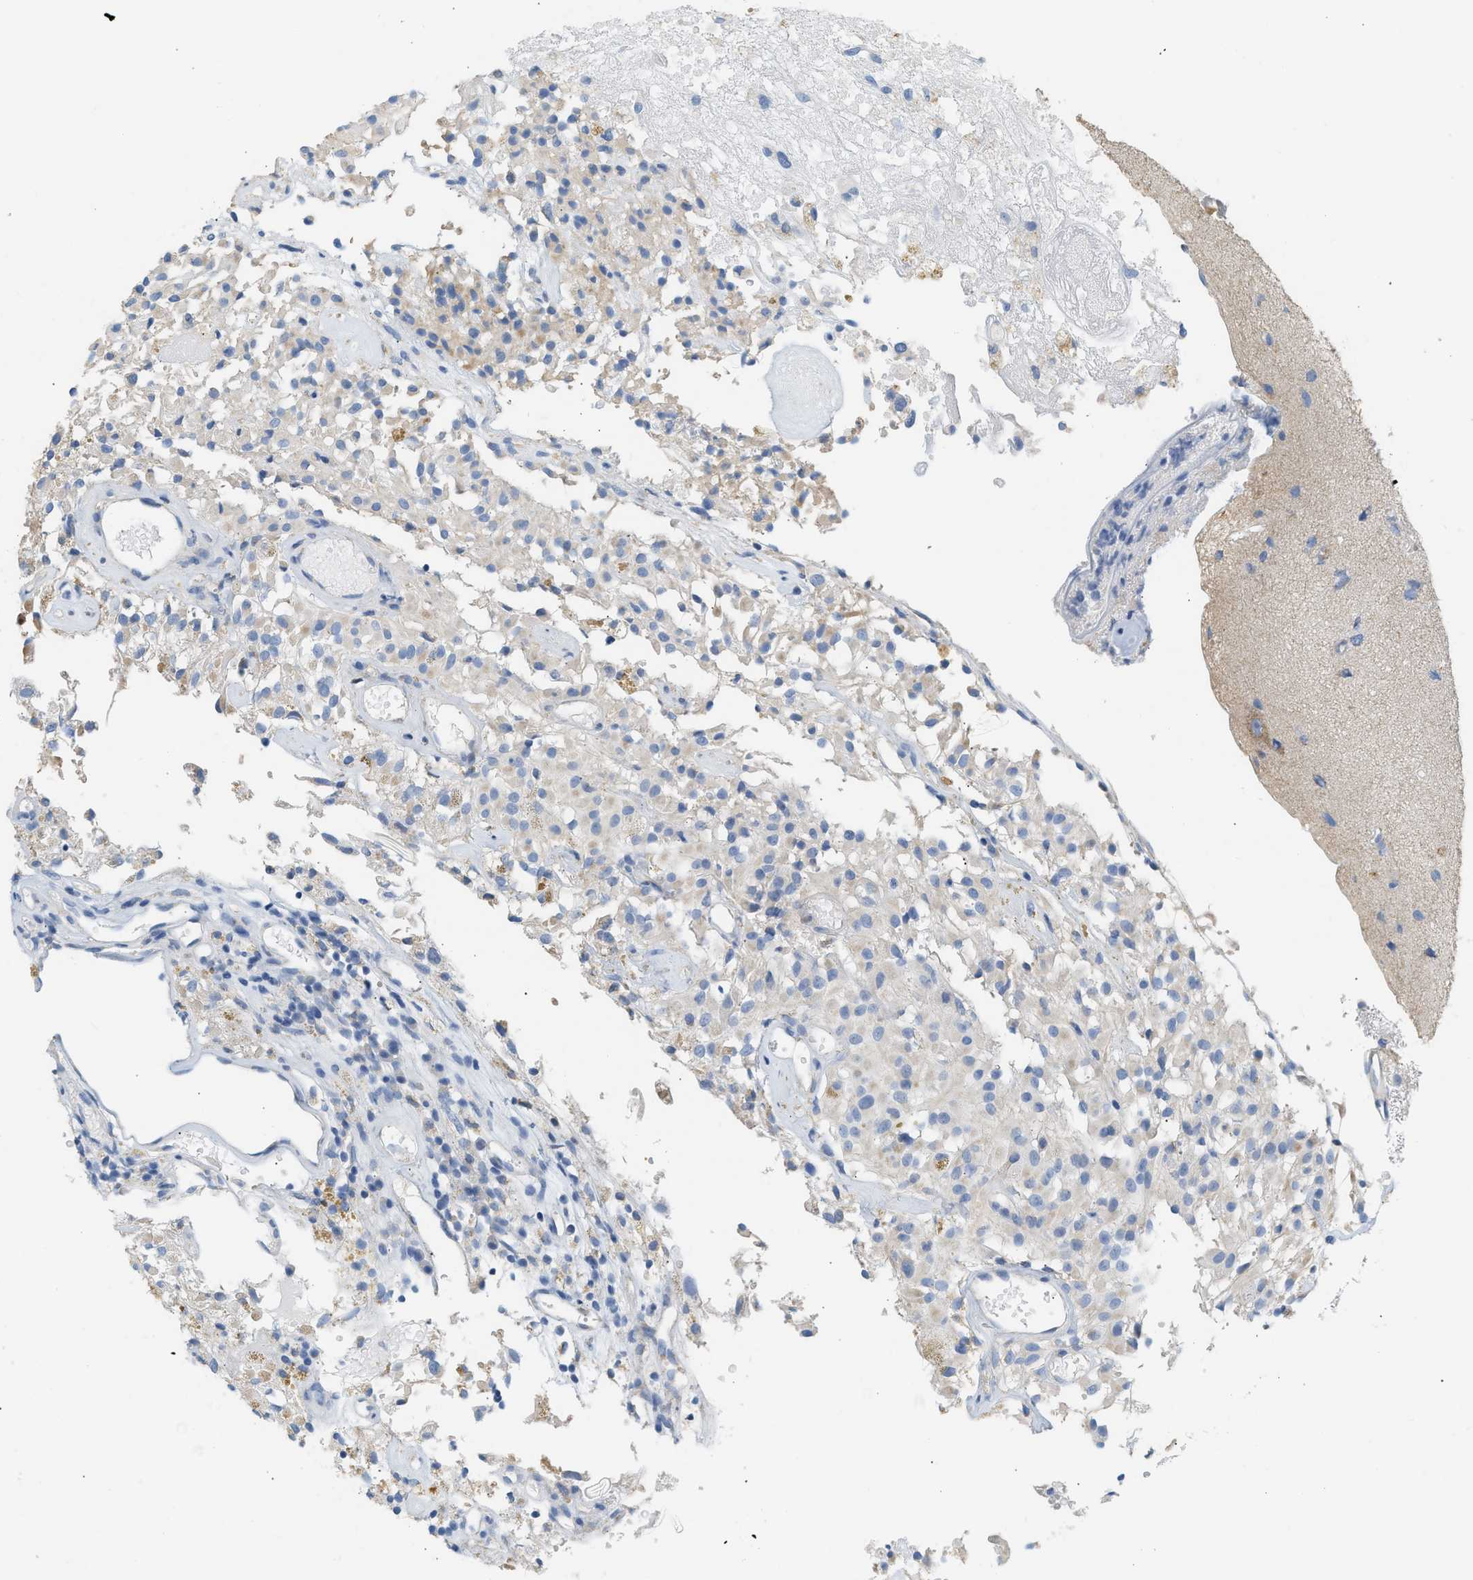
{"staining": {"intensity": "weak", "quantity": "<25%", "location": "cytoplasmic/membranous"}, "tissue": "glioma", "cell_type": "Tumor cells", "image_type": "cancer", "snomed": [{"axis": "morphology", "description": "Glioma, malignant, High grade"}, {"axis": "topography", "description": "Brain"}], "caption": "This photomicrograph is of glioma stained with IHC to label a protein in brown with the nuclei are counter-stained blue. There is no staining in tumor cells. (DAB immunohistochemistry (IHC) visualized using brightfield microscopy, high magnification).", "gene": "NDUFS8", "patient": {"sex": "female", "age": 59}}